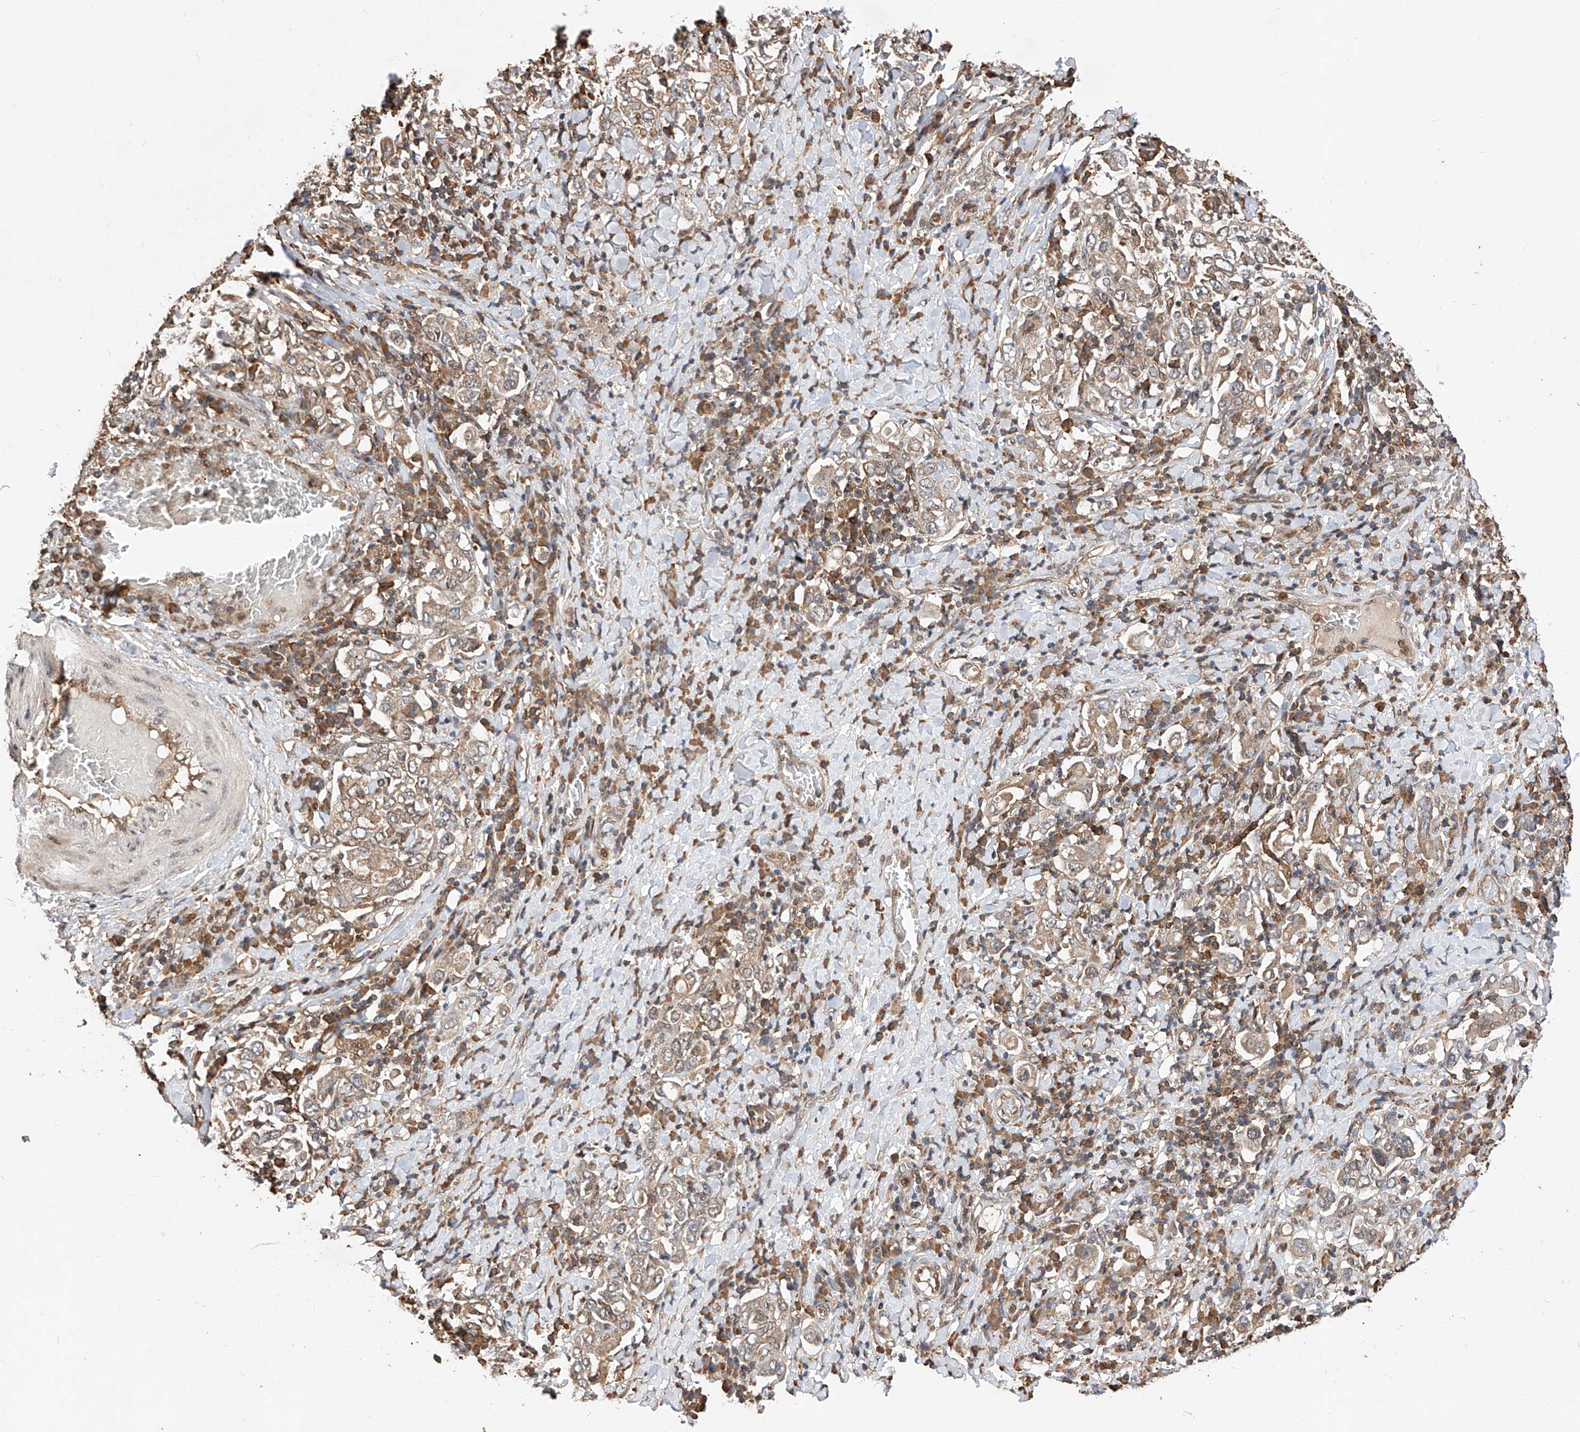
{"staining": {"intensity": "weak", "quantity": ">75%", "location": "cytoplasmic/membranous"}, "tissue": "stomach cancer", "cell_type": "Tumor cells", "image_type": "cancer", "snomed": [{"axis": "morphology", "description": "Adenocarcinoma, NOS"}, {"axis": "topography", "description": "Stomach, upper"}], "caption": "Weak cytoplasmic/membranous positivity is present in about >75% of tumor cells in stomach cancer. (DAB (3,3'-diaminobenzidine) = brown stain, brightfield microscopy at high magnification).", "gene": "RILPL2", "patient": {"sex": "male", "age": 62}}